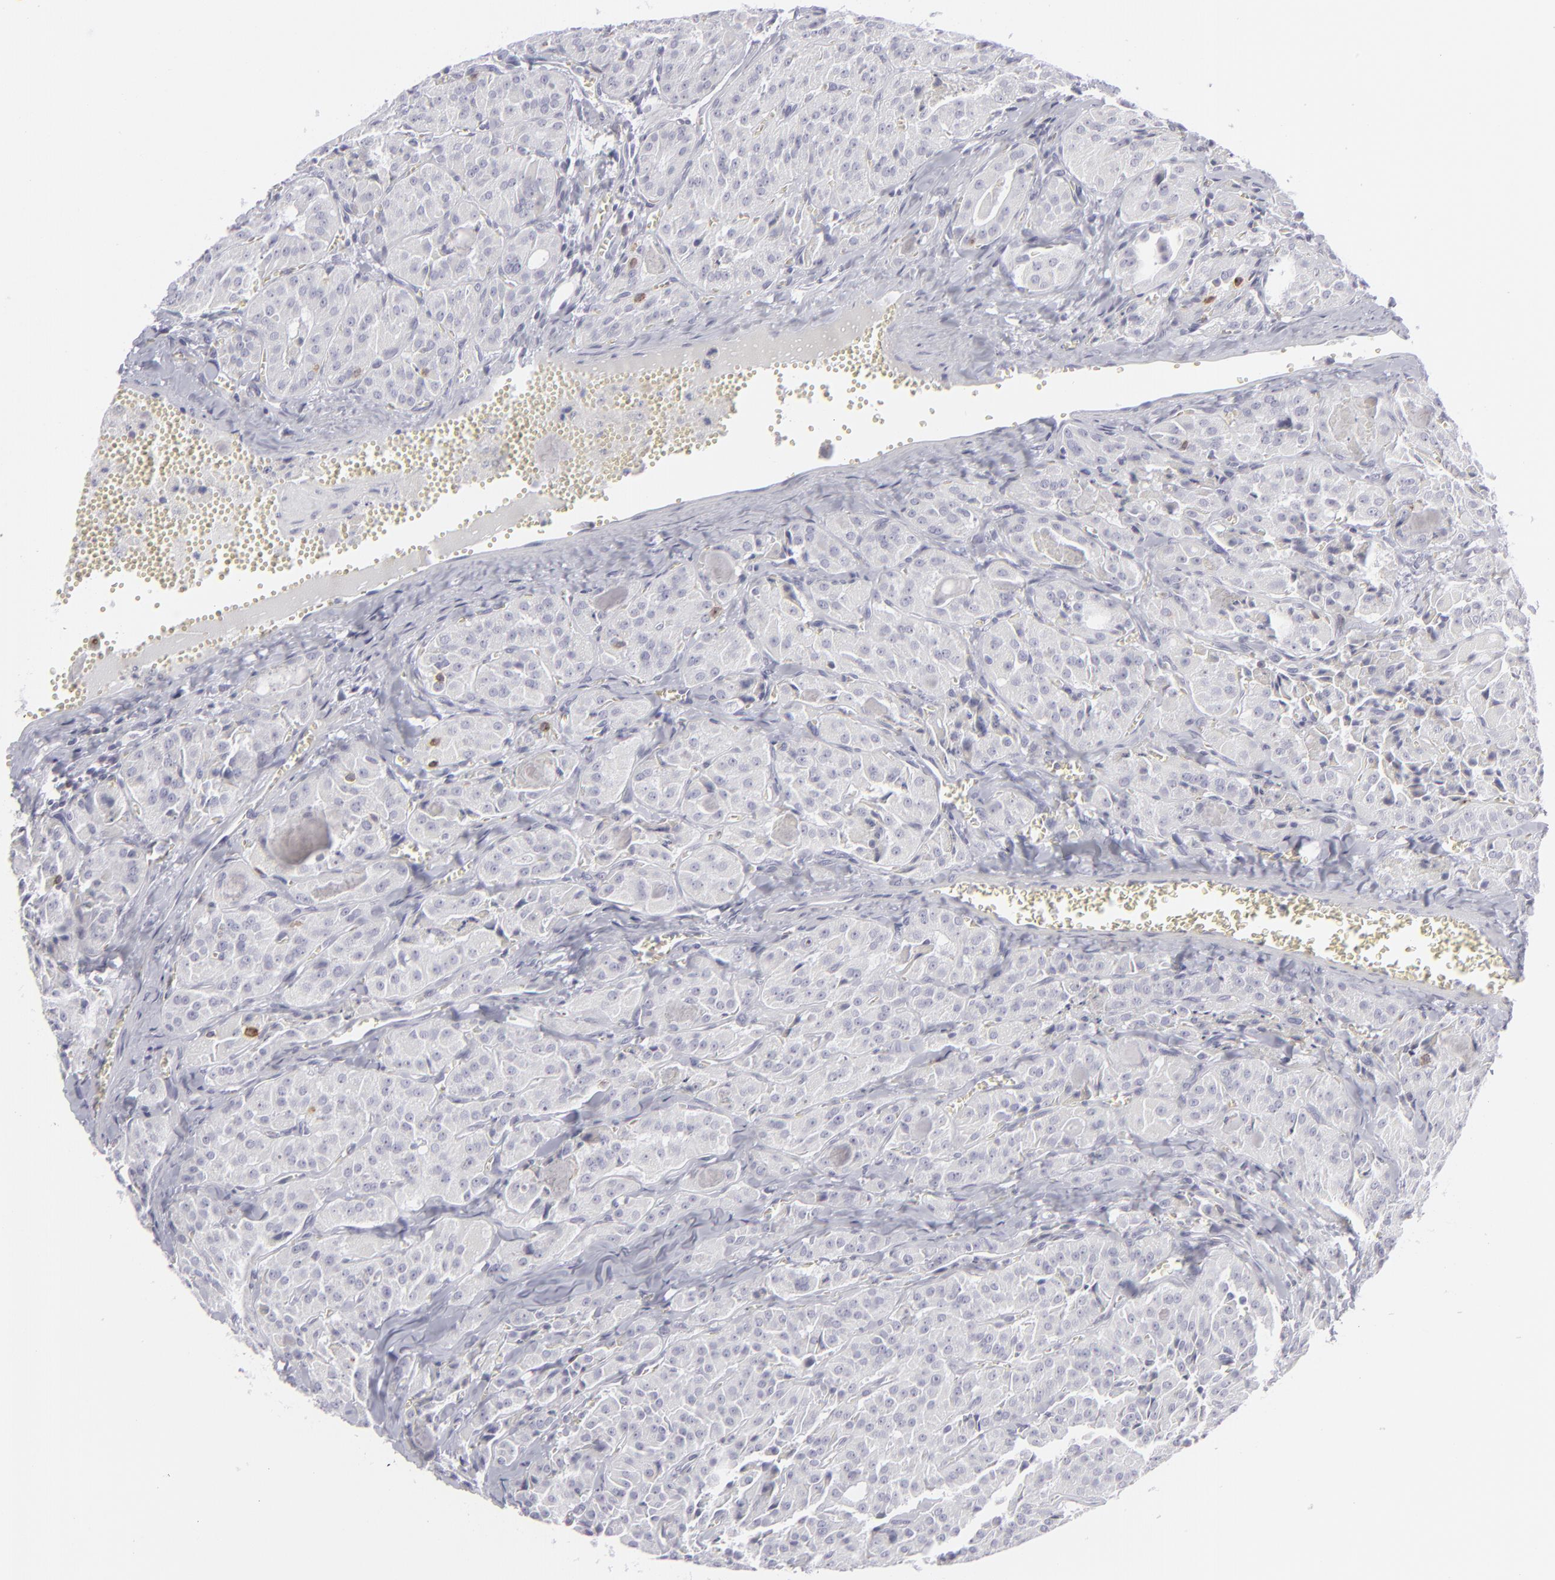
{"staining": {"intensity": "negative", "quantity": "none", "location": "none"}, "tissue": "thyroid cancer", "cell_type": "Tumor cells", "image_type": "cancer", "snomed": [{"axis": "morphology", "description": "Carcinoma, NOS"}, {"axis": "topography", "description": "Thyroid gland"}], "caption": "Human carcinoma (thyroid) stained for a protein using immunohistochemistry displays no expression in tumor cells.", "gene": "CD7", "patient": {"sex": "male", "age": 76}}